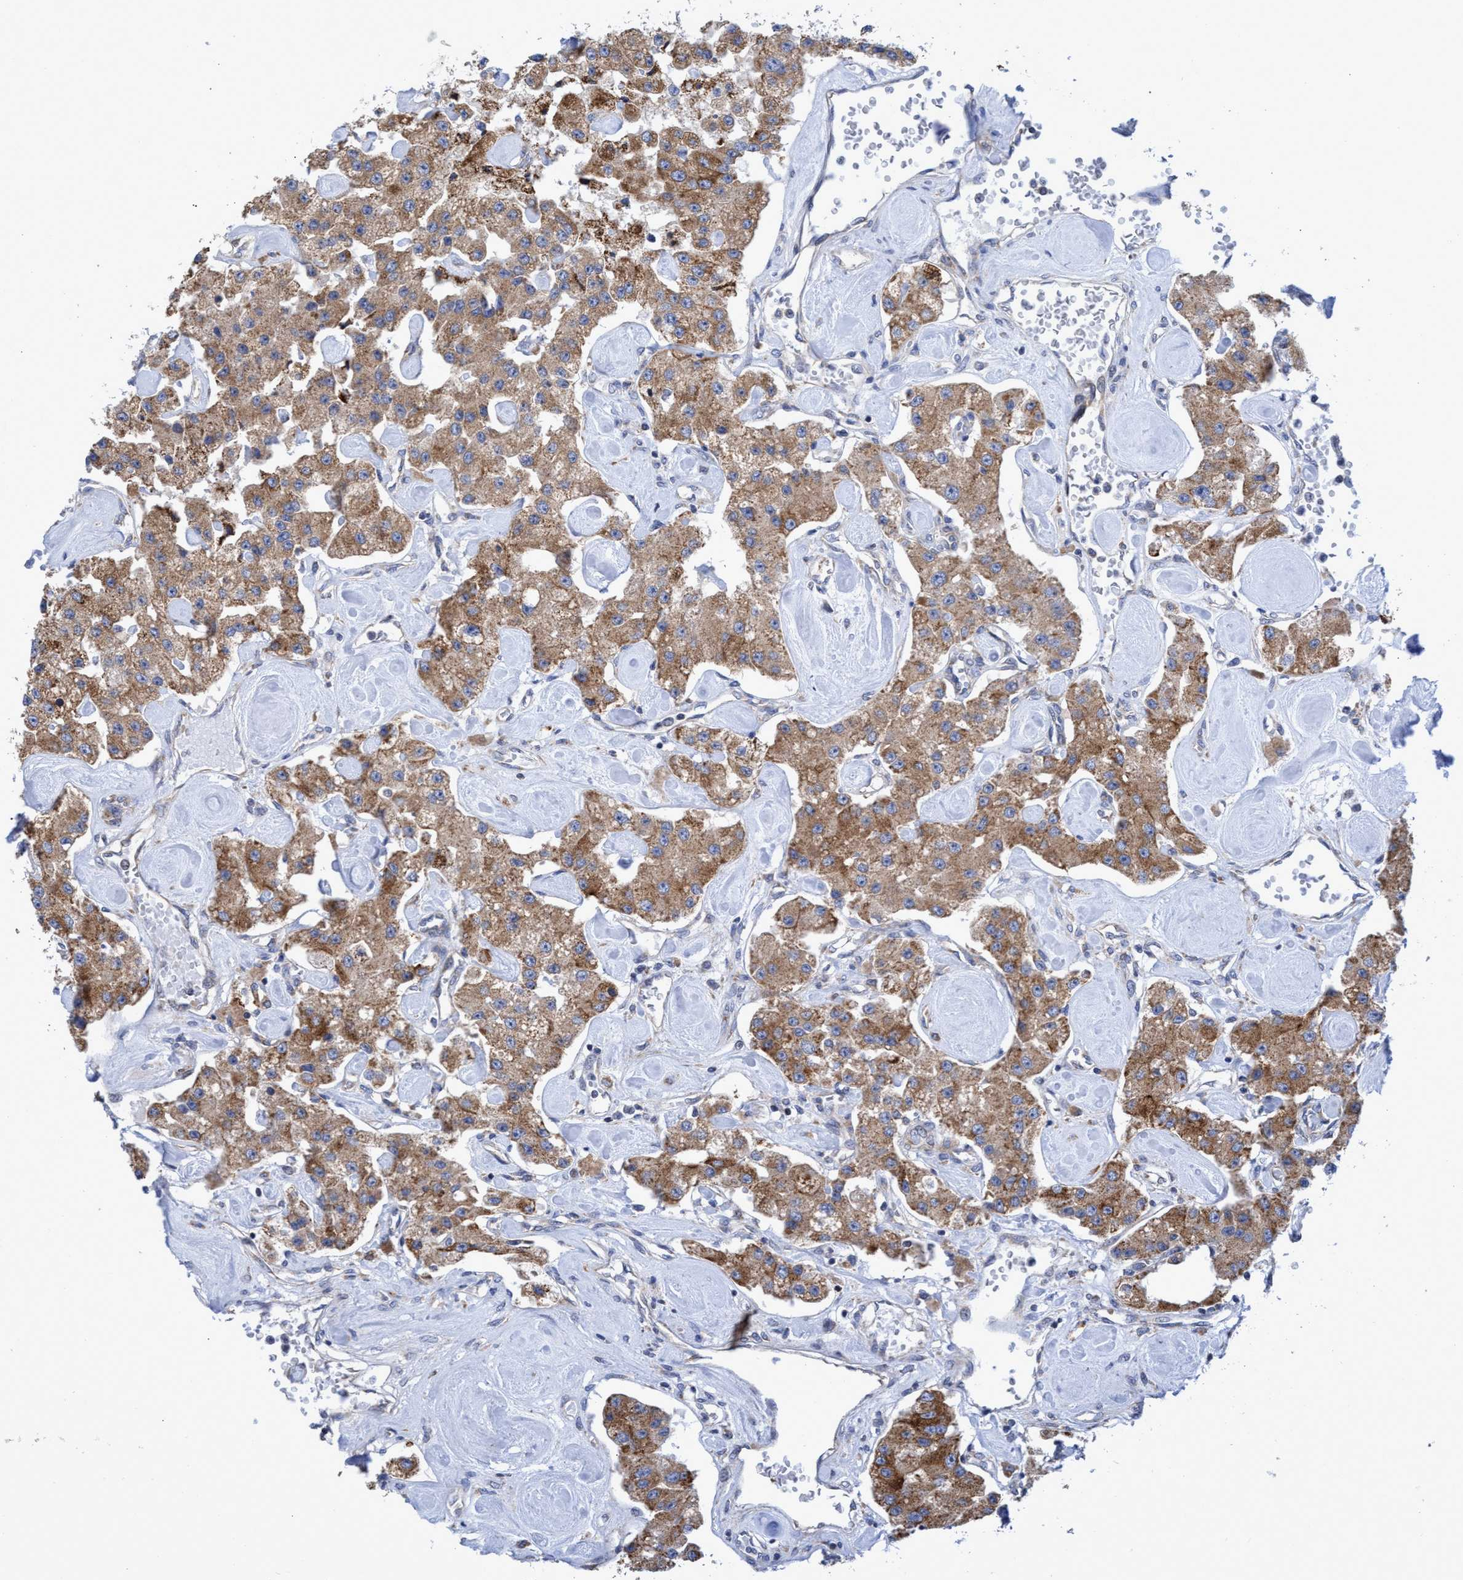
{"staining": {"intensity": "moderate", "quantity": ">75%", "location": "cytoplasmic/membranous"}, "tissue": "carcinoid", "cell_type": "Tumor cells", "image_type": "cancer", "snomed": [{"axis": "morphology", "description": "Carcinoid, malignant, NOS"}, {"axis": "topography", "description": "Pancreas"}], "caption": "Carcinoid (malignant) stained with DAB (3,3'-diaminobenzidine) immunohistochemistry reveals medium levels of moderate cytoplasmic/membranous positivity in approximately >75% of tumor cells.", "gene": "NAT16", "patient": {"sex": "male", "age": 41}}